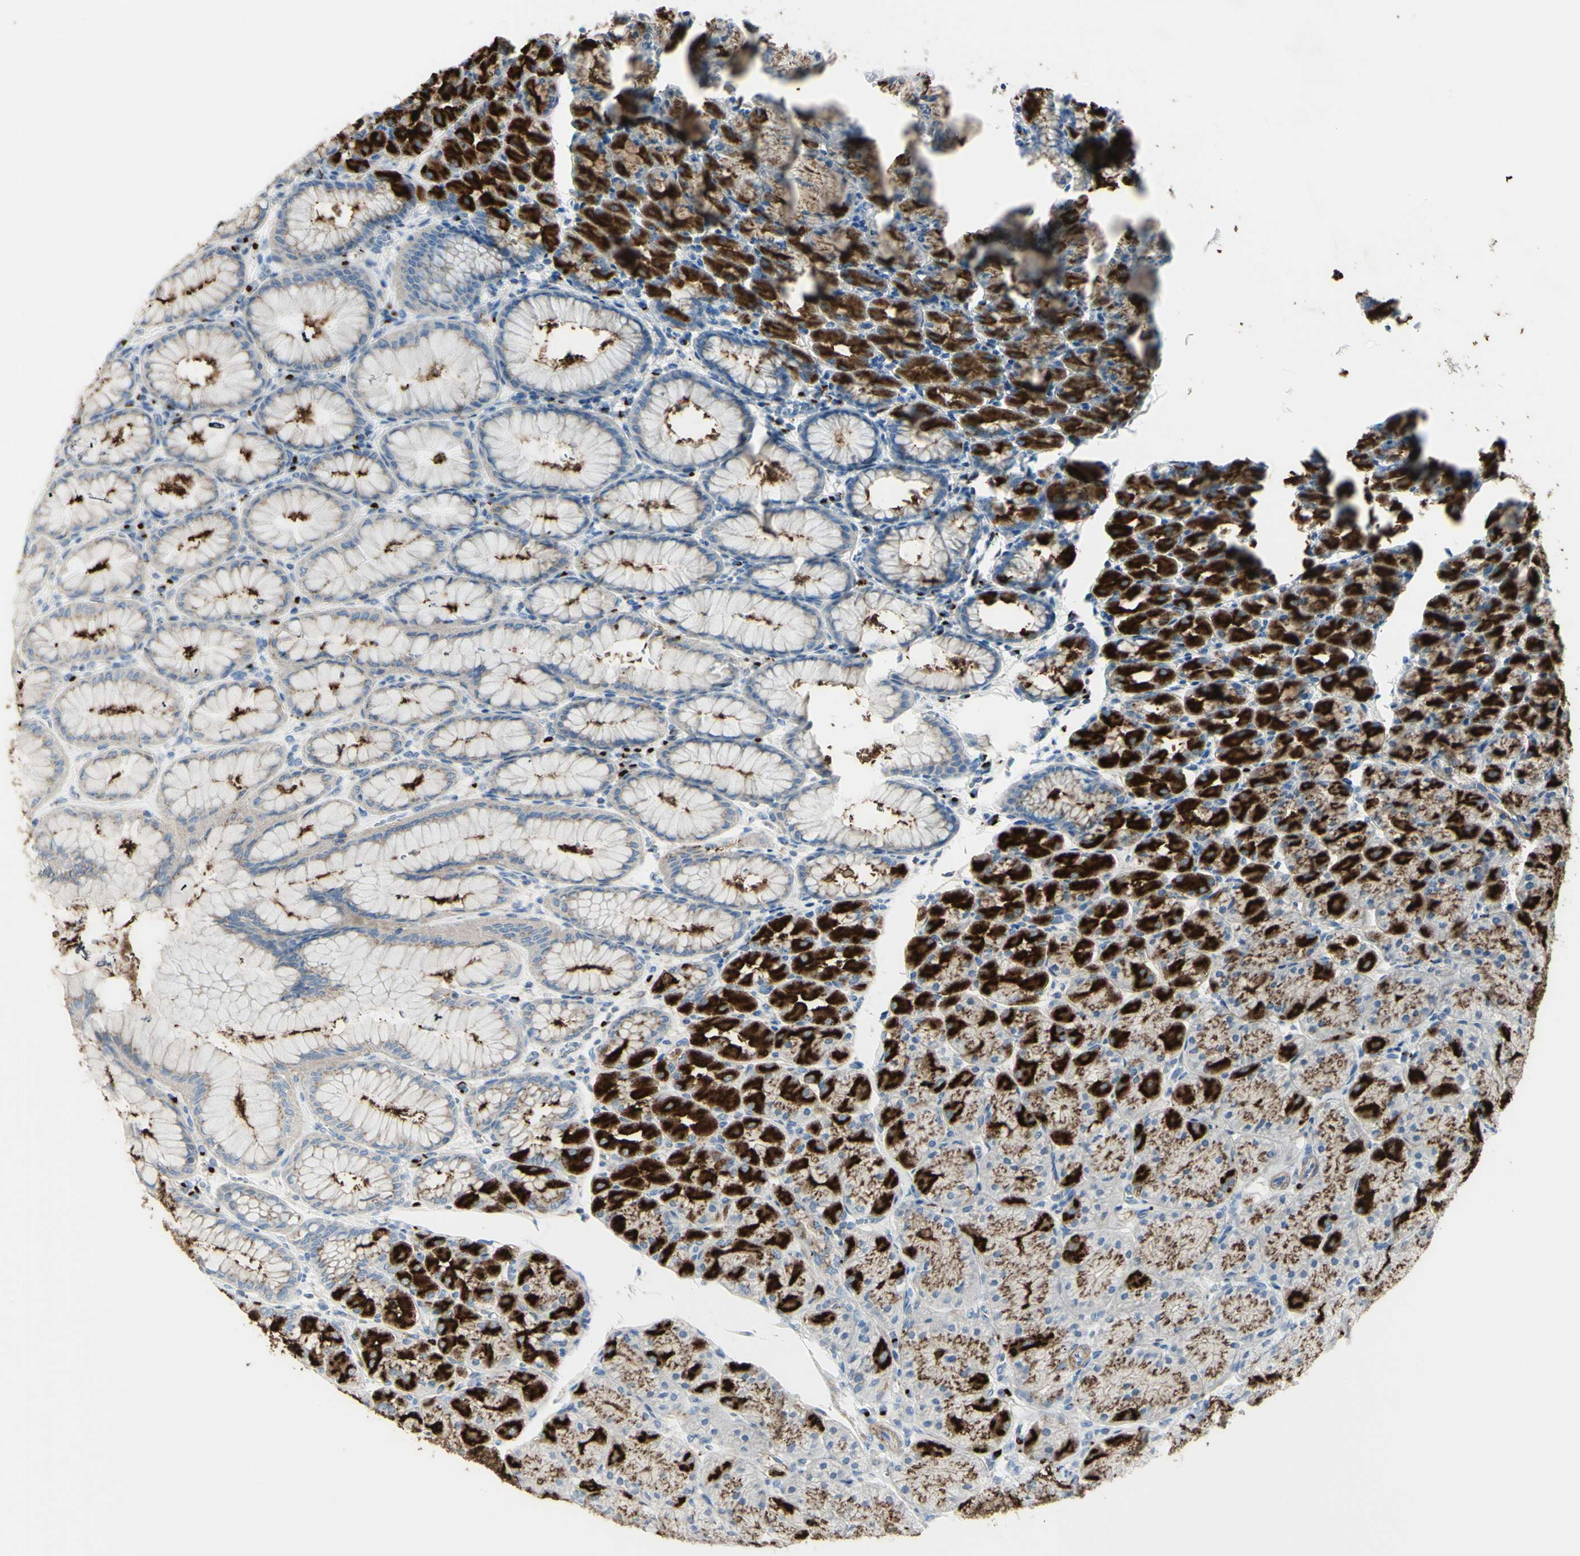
{"staining": {"intensity": "strong", "quantity": "25%-75%", "location": "cytoplasmic/membranous"}, "tissue": "stomach", "cell_type": "Glandular cells", "image_type": "normal", "snomed": [{"axis": "morphology", "description": "Normal tissue, NOS"}, {"axis": "topography", "description": "Stomach, upper"}], "caption": "Brown immunohistochemical staining in unremarkable human stomach shows strong cytoplasmic/membranous positivity in about 25%-75% of glandular cells.", "gene": "B4GALT3", "patient": {"sex": "female", "age": 56}}